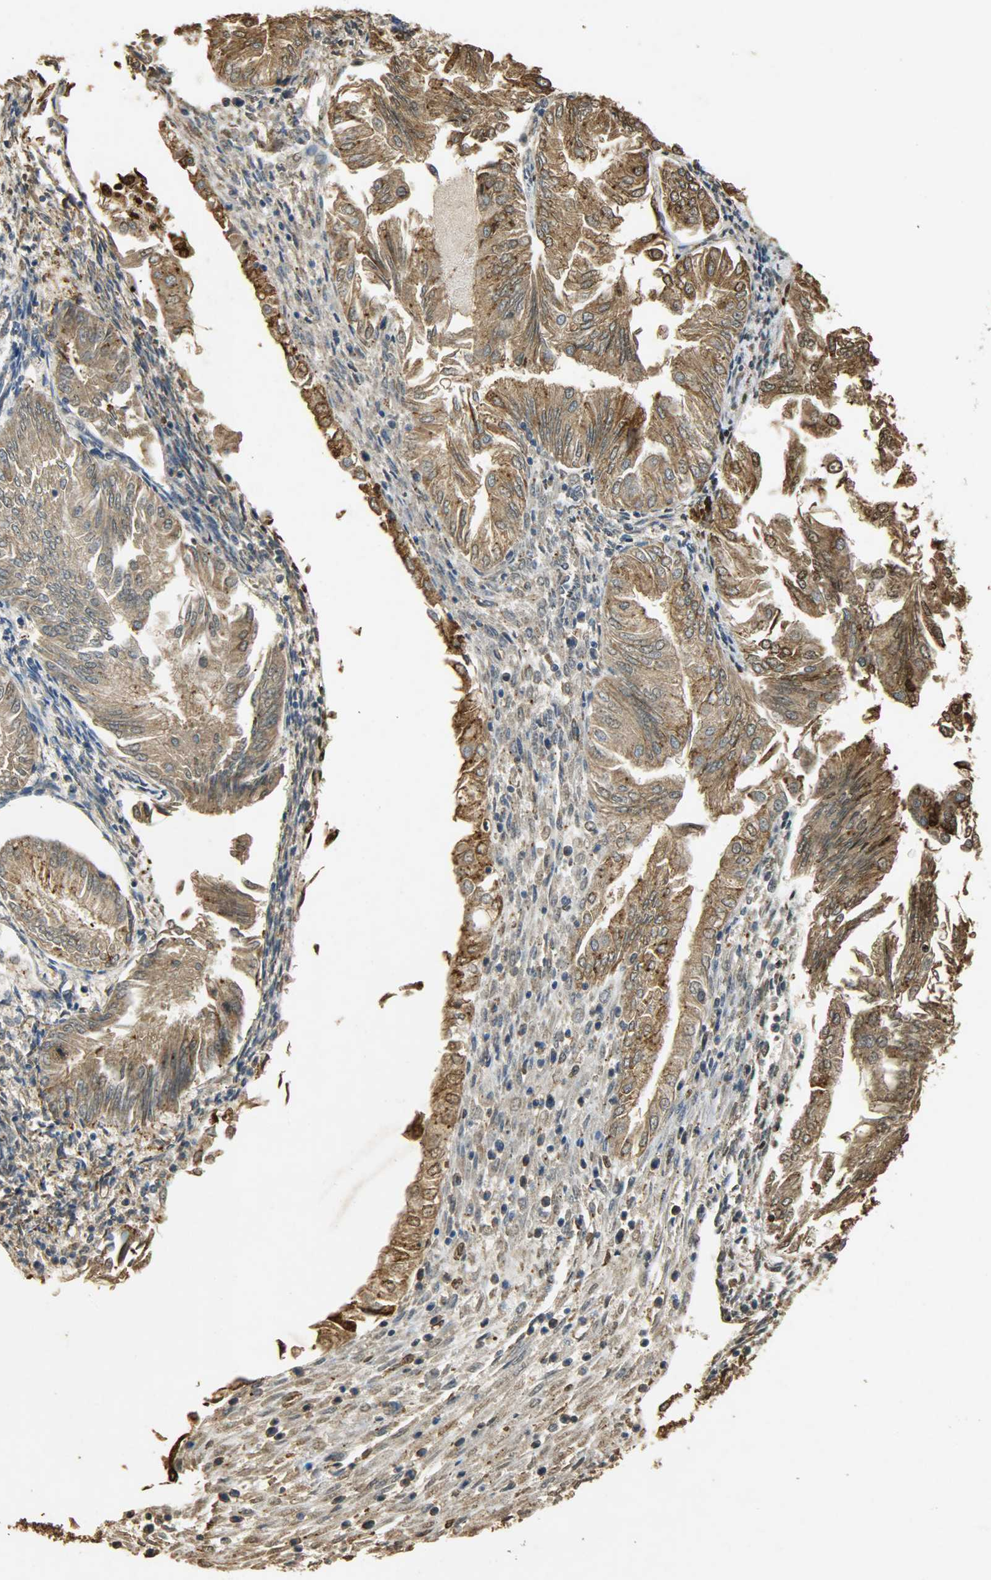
{"staining": {"intensity": "moderate", "quantity": ">75%", "location": "cytoplasmic/membranous"}, "tissue": "endometrial cancer", "cell_type": "Tumor cells", "image_type": "cancer", "snomed": [{"axis": "morphology", "description": "Adenocarcinoma, NOS"}, {"axis": "topography", "description": "Endometrium"}], "caption": "Moderate cytoplasmic/membranous positivity for a protein is present in approximately >75% of tumor cells of endometrial cancer using immunohistochemistry (IHC).", "gene": "HSPA5", "patient": {"sex": "female", "age": 53}}